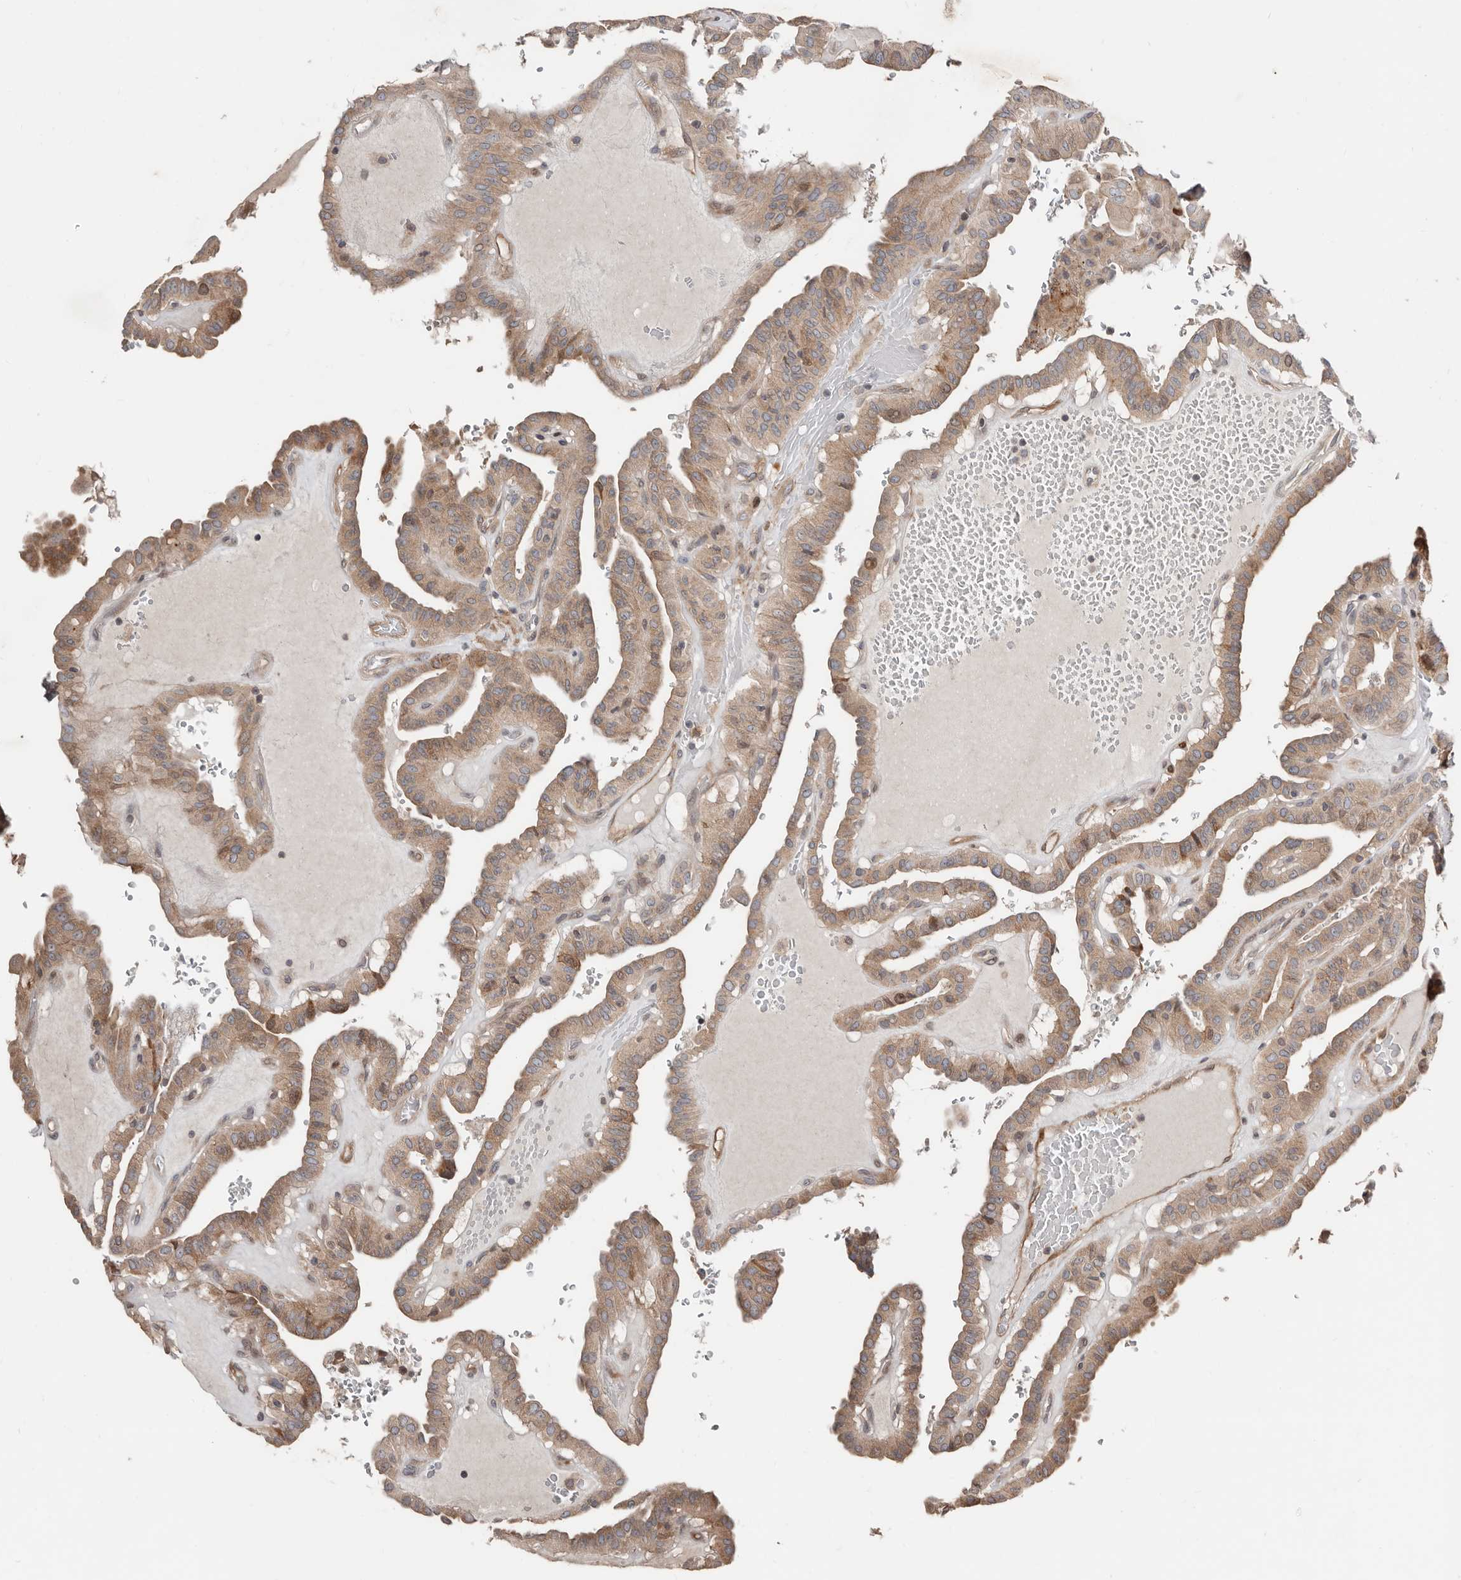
{"staining": {"intensity": "moderate", "quantity": ">75%", "location": "cytoplasmic/membranous"}, "tissue": "thyroid cancer", "cell_type": "Tumor cells", "image_type": "cancer", "snomed": [{"axis": "morphology", "description": "Papillary adenocarcinoma, NOS"}, {"axis": "topography", "description": "Thyroid gland"}], "caption": "IHC image of neoplastic tissue: thyroid papillary adenocarcinoma stained using immunohistochemistry exhibits medium levels of moderate protein expression localized specifically in the cytoplasmic/membranous of tumor cells, appearing as a cytoplasmic/membranous brown color.", "gene": "SMYD4", "patient": {"sex": "male", "age": 77}}